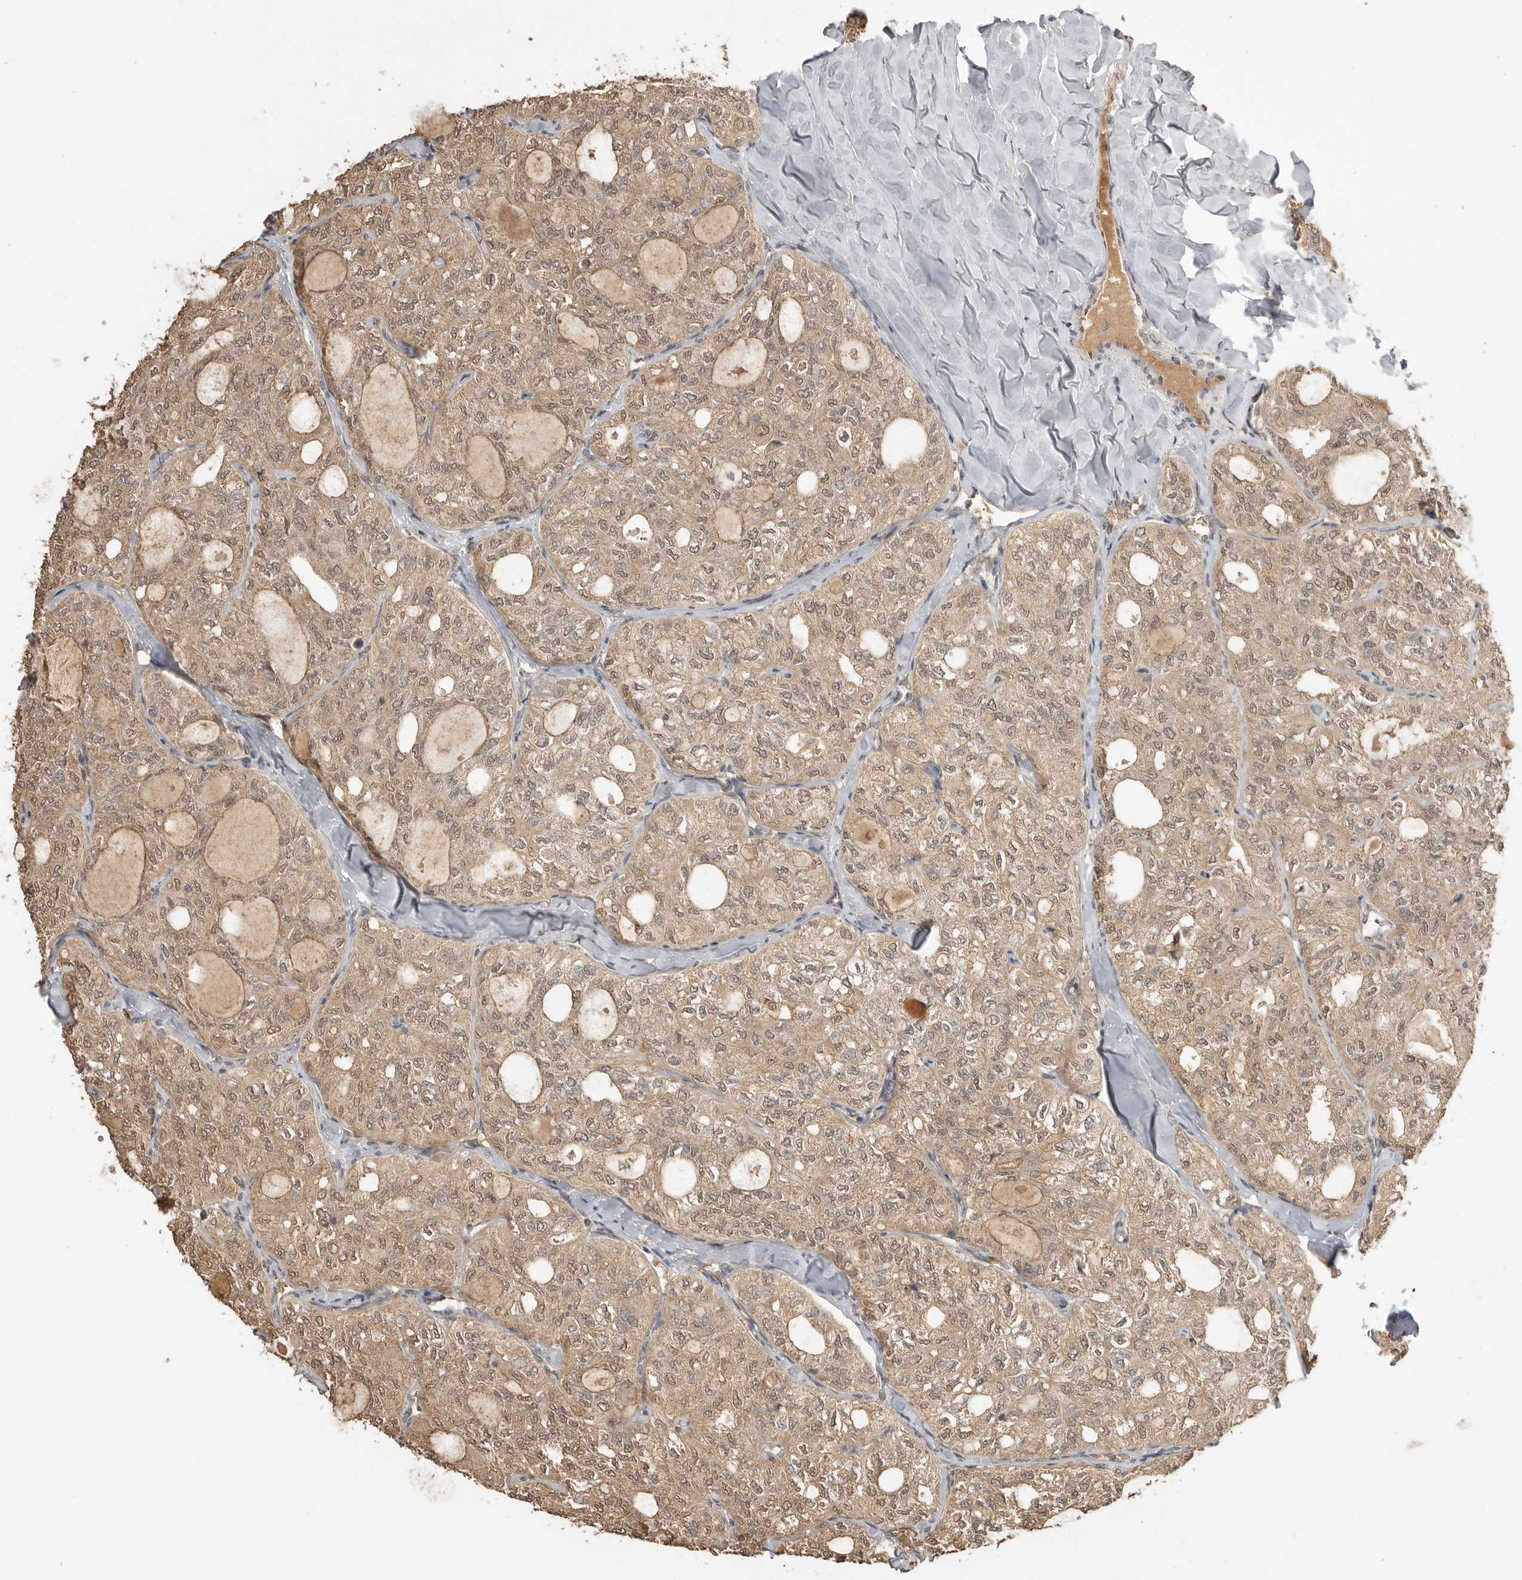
{"staining": {"intensity": "weak", "quantity": ">75%", "location": "cytoplasmic/membranous,nuclear"}, "tissue": "thyroid cancer", "cell_type": "Tumor cells", "image_type": "cancer", "snomed": [{"axis": "morphology", "description": "Follicular adenoma carcinoma, NOS"}, {"axis": "topography", "description": "Thyroid gland"}], "caption": "IHC (DAB (3,3'-diaminobenzidine)) staining of human thyroid follicular adenoma carcinoma displays weak cytoplasmic/membranous and nuclear protein staining in approximately >75% of tumor cells.", "gene": "ASPSCR1", "patient": {"sex": "male", "age": 75}}